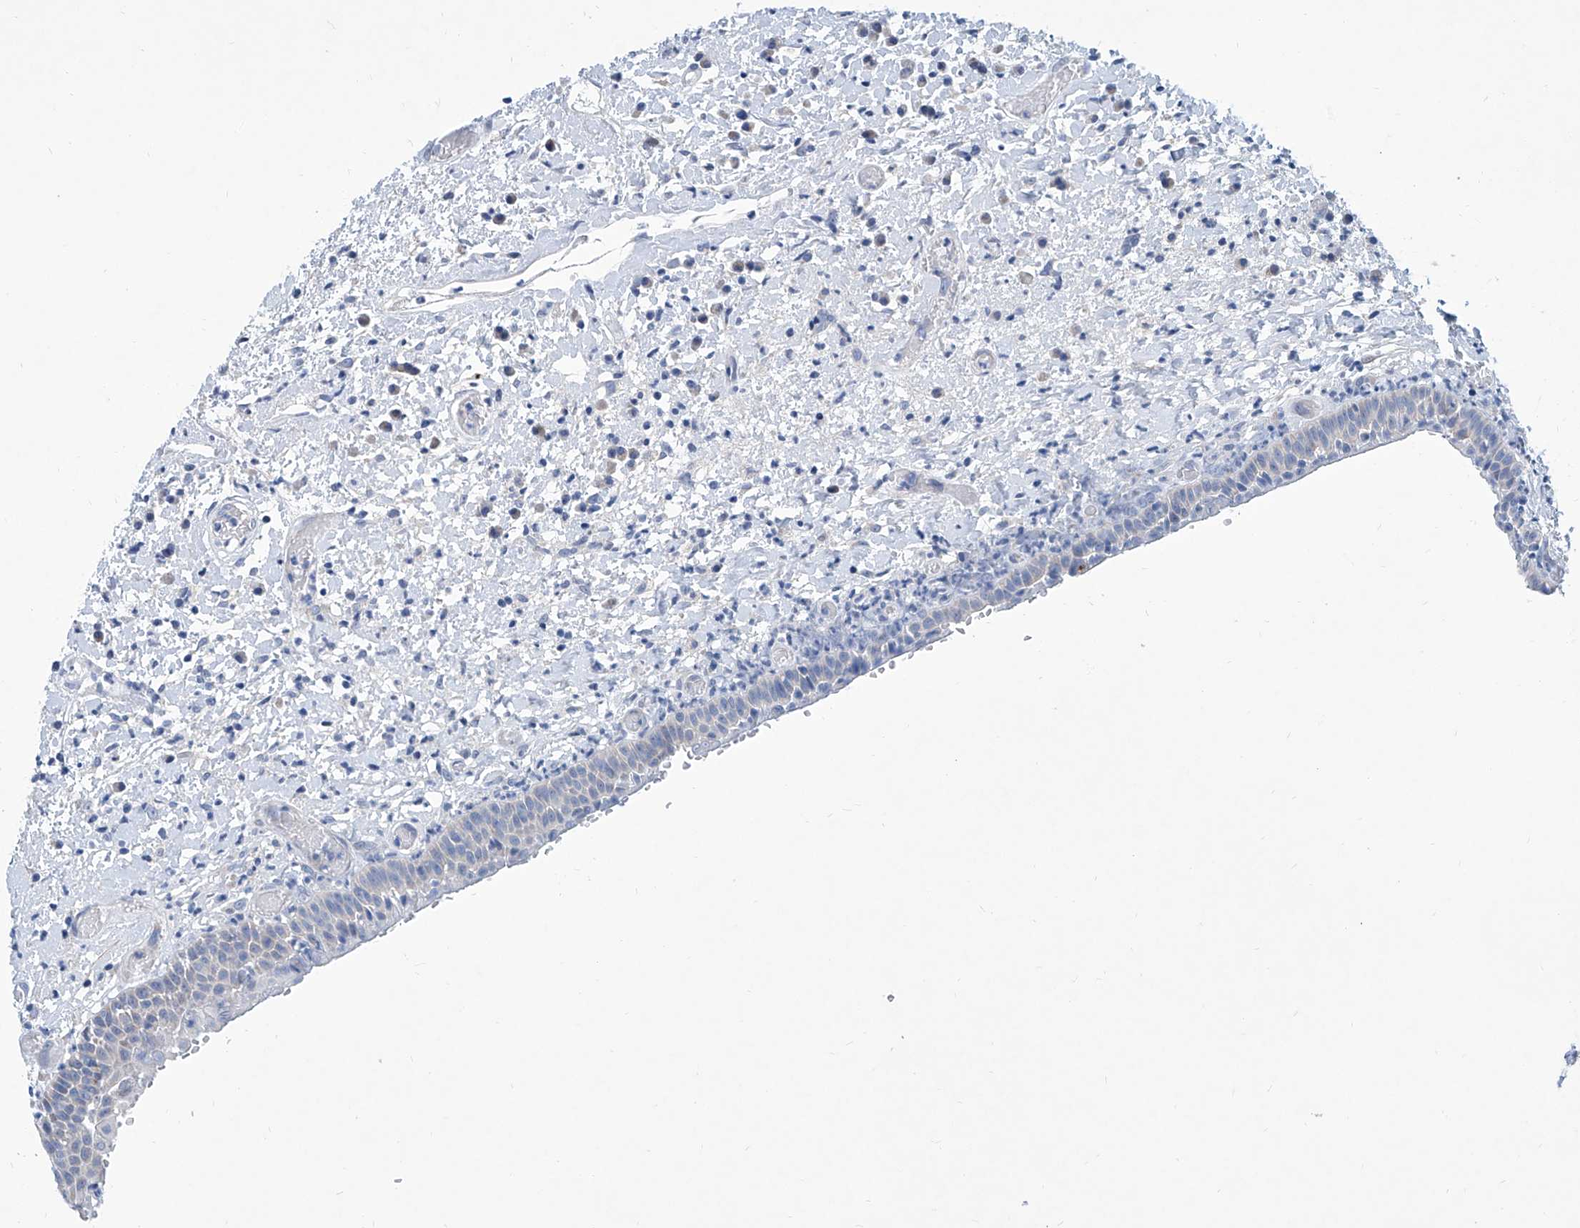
{"staining": {"intensity": "negative", "quantity": "none", "location": "none"}, "tissue": "oral mucosa", "cell_type": "Squamous epithelial cells", "image_type": "normal", "snomed": [{"axis": "morphology", "description": "Normal tissue, NOS"}, {"axis": "topography", "description": "Oral tissue"}], "caption": "Immunohistochemistry (IHC) of benign human oral mucosa demonstrates no positivity in squamous epithelial cells.", "gene": "ZNF519", "patient": {"sex": "female", "age": 76}}